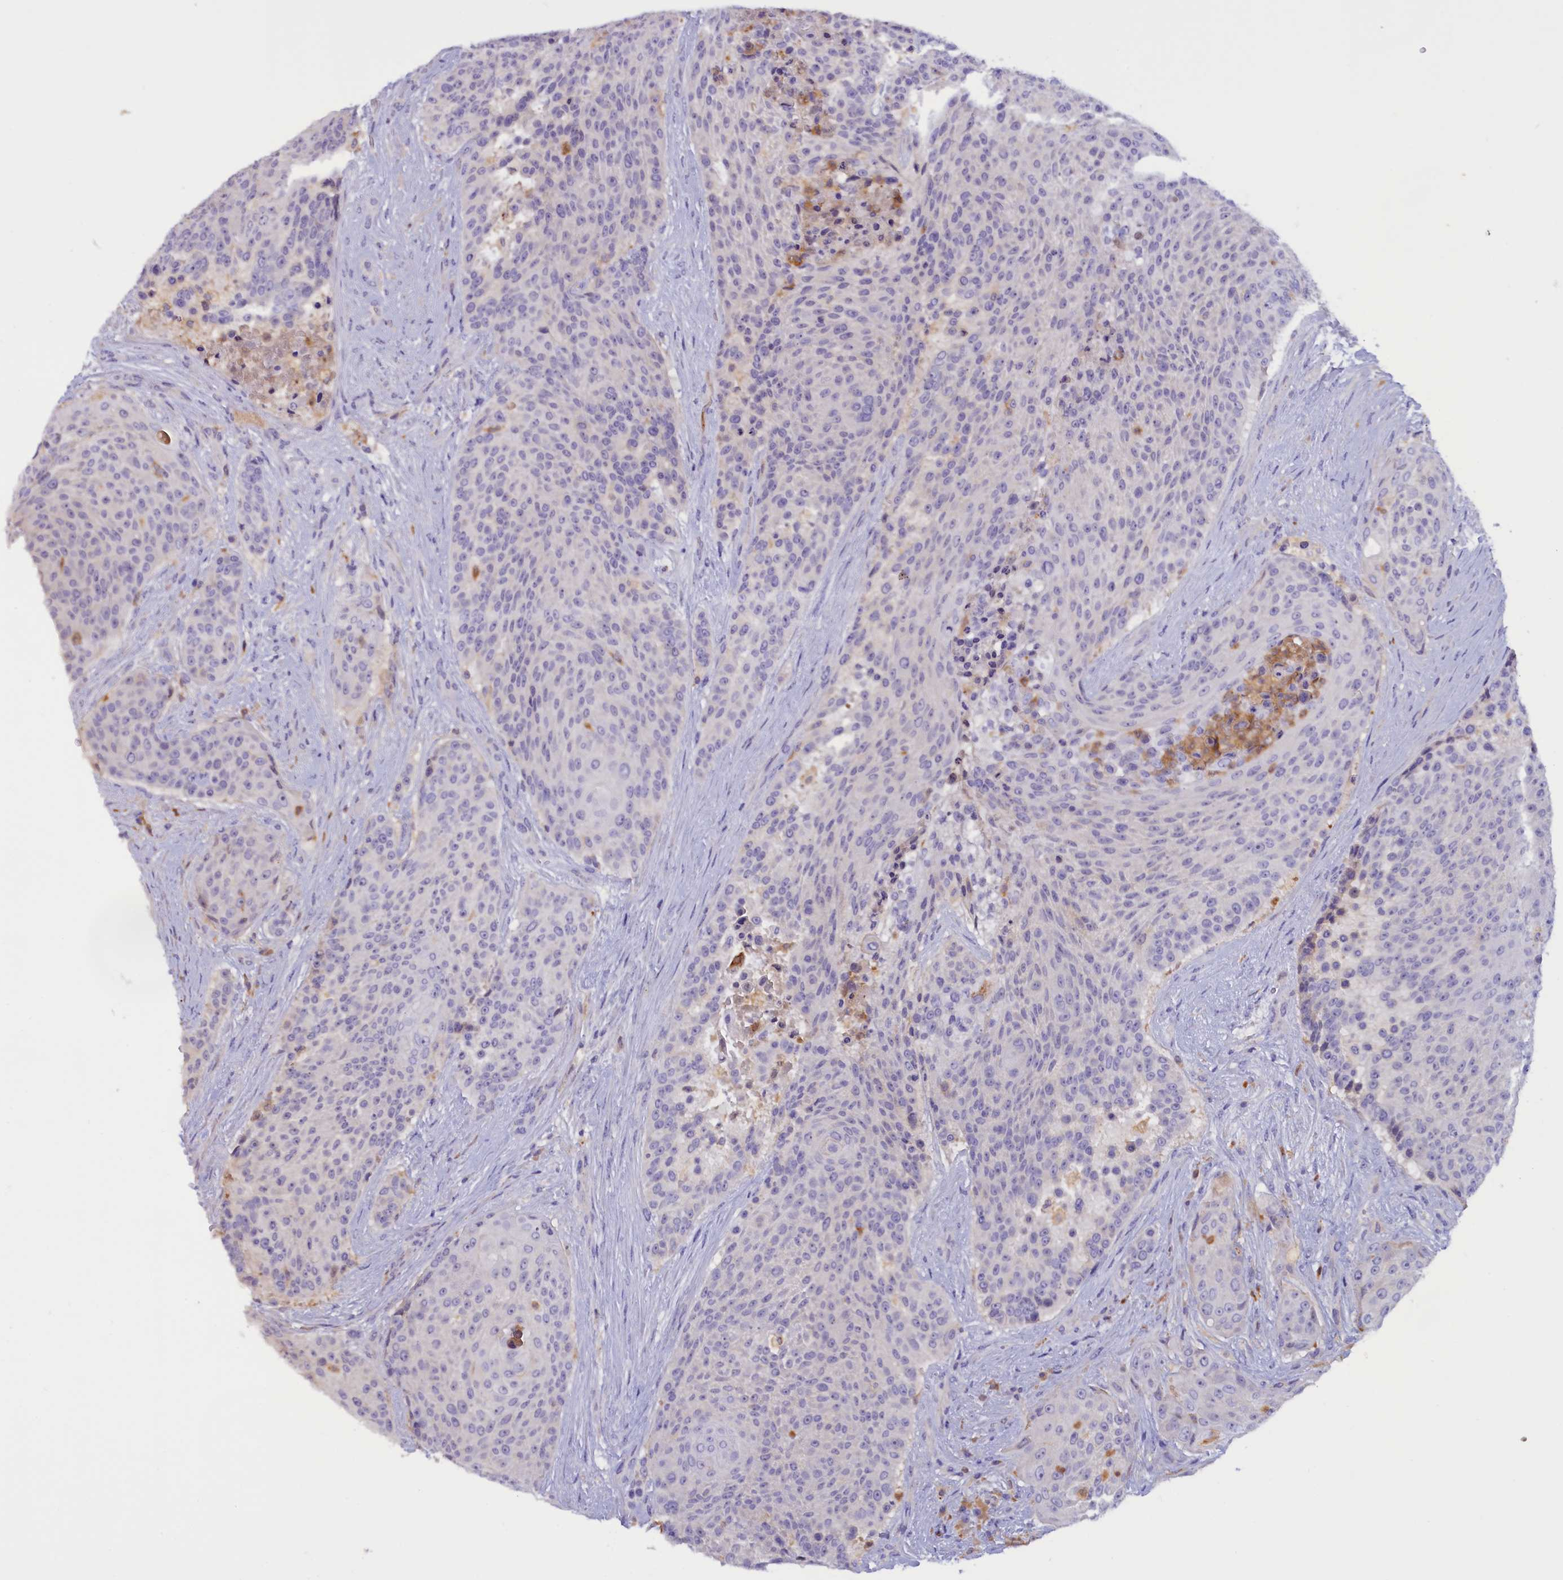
{"staining": {"intensity": "negative", "quantity": "none", "location": "none"}, "tissue": "urothelial cancer", "cell_type": "Tumor cells", "image_type": "cancer", "snomed": [{"axis": "morphology", "description": "Urothelial carcinoma, High grade"}, {"axis": "topography", "description": "Urinary bladder"}], "caption": "Tumor cells show no significant staining in urothelial cancer.", "gene": "FAM149B1", "patient": {"sex": "female", "age": 63}}